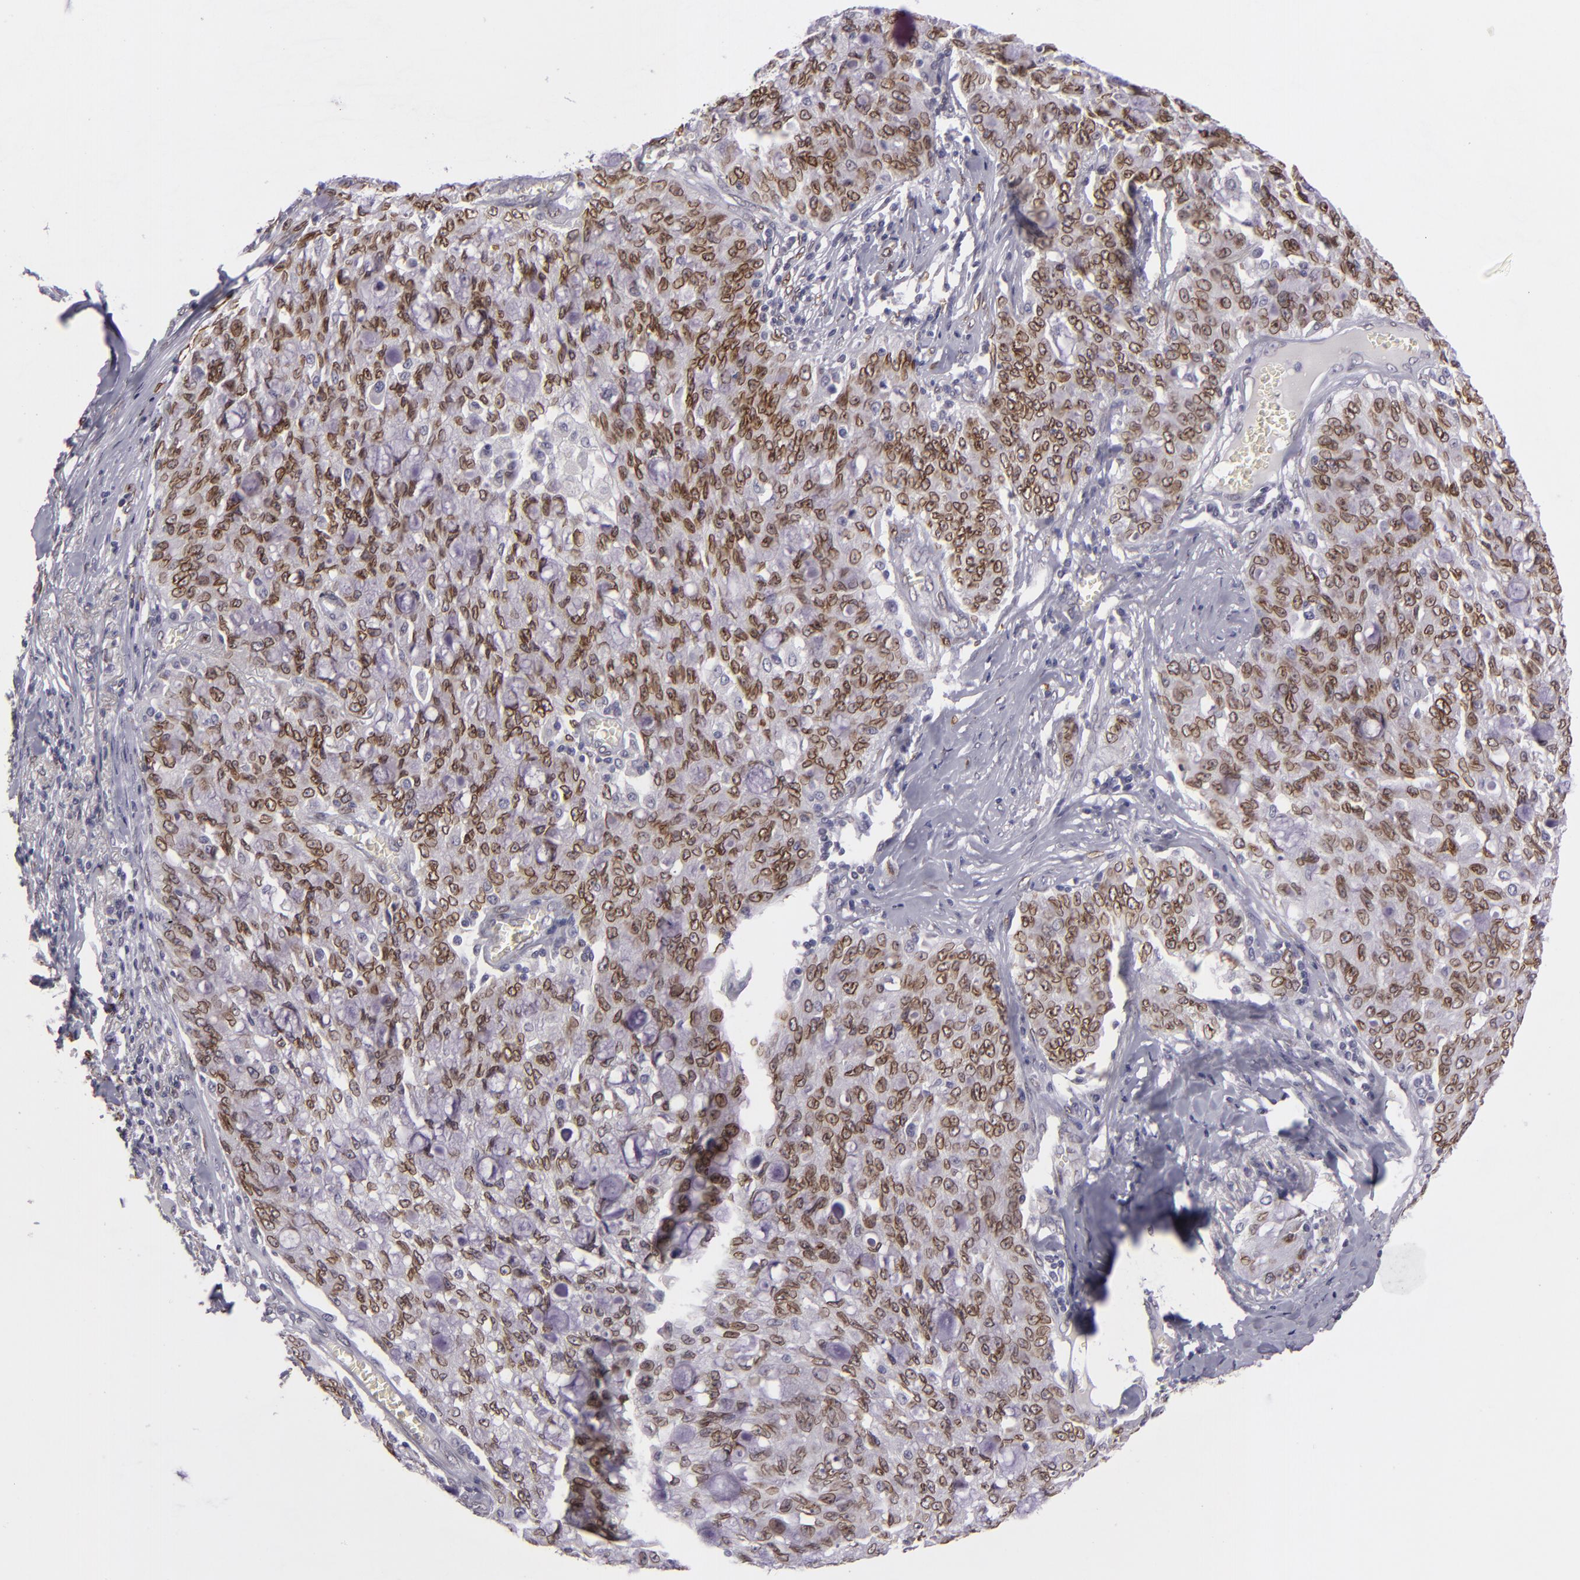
{"staining": {"intensity": "strong", "quantity": ">75%", "location": "nuclear"}, "tissue": "lung cancer", "cell_type": "Tumor cells", "image_type": "cancer", "snomed": [{"axis": "morphology", "description": "Adenocarcinoma, NOS"}, {"axis": "topography", "description": "Lung"}], "caption": "This is an image of immunohistochemistry staining of lung cancer (adenocarcinoma), which shows strong staining in the nuclear of tumor cells.", "gene": "EMD", "patient": {"sex": "female", "age": 44}}